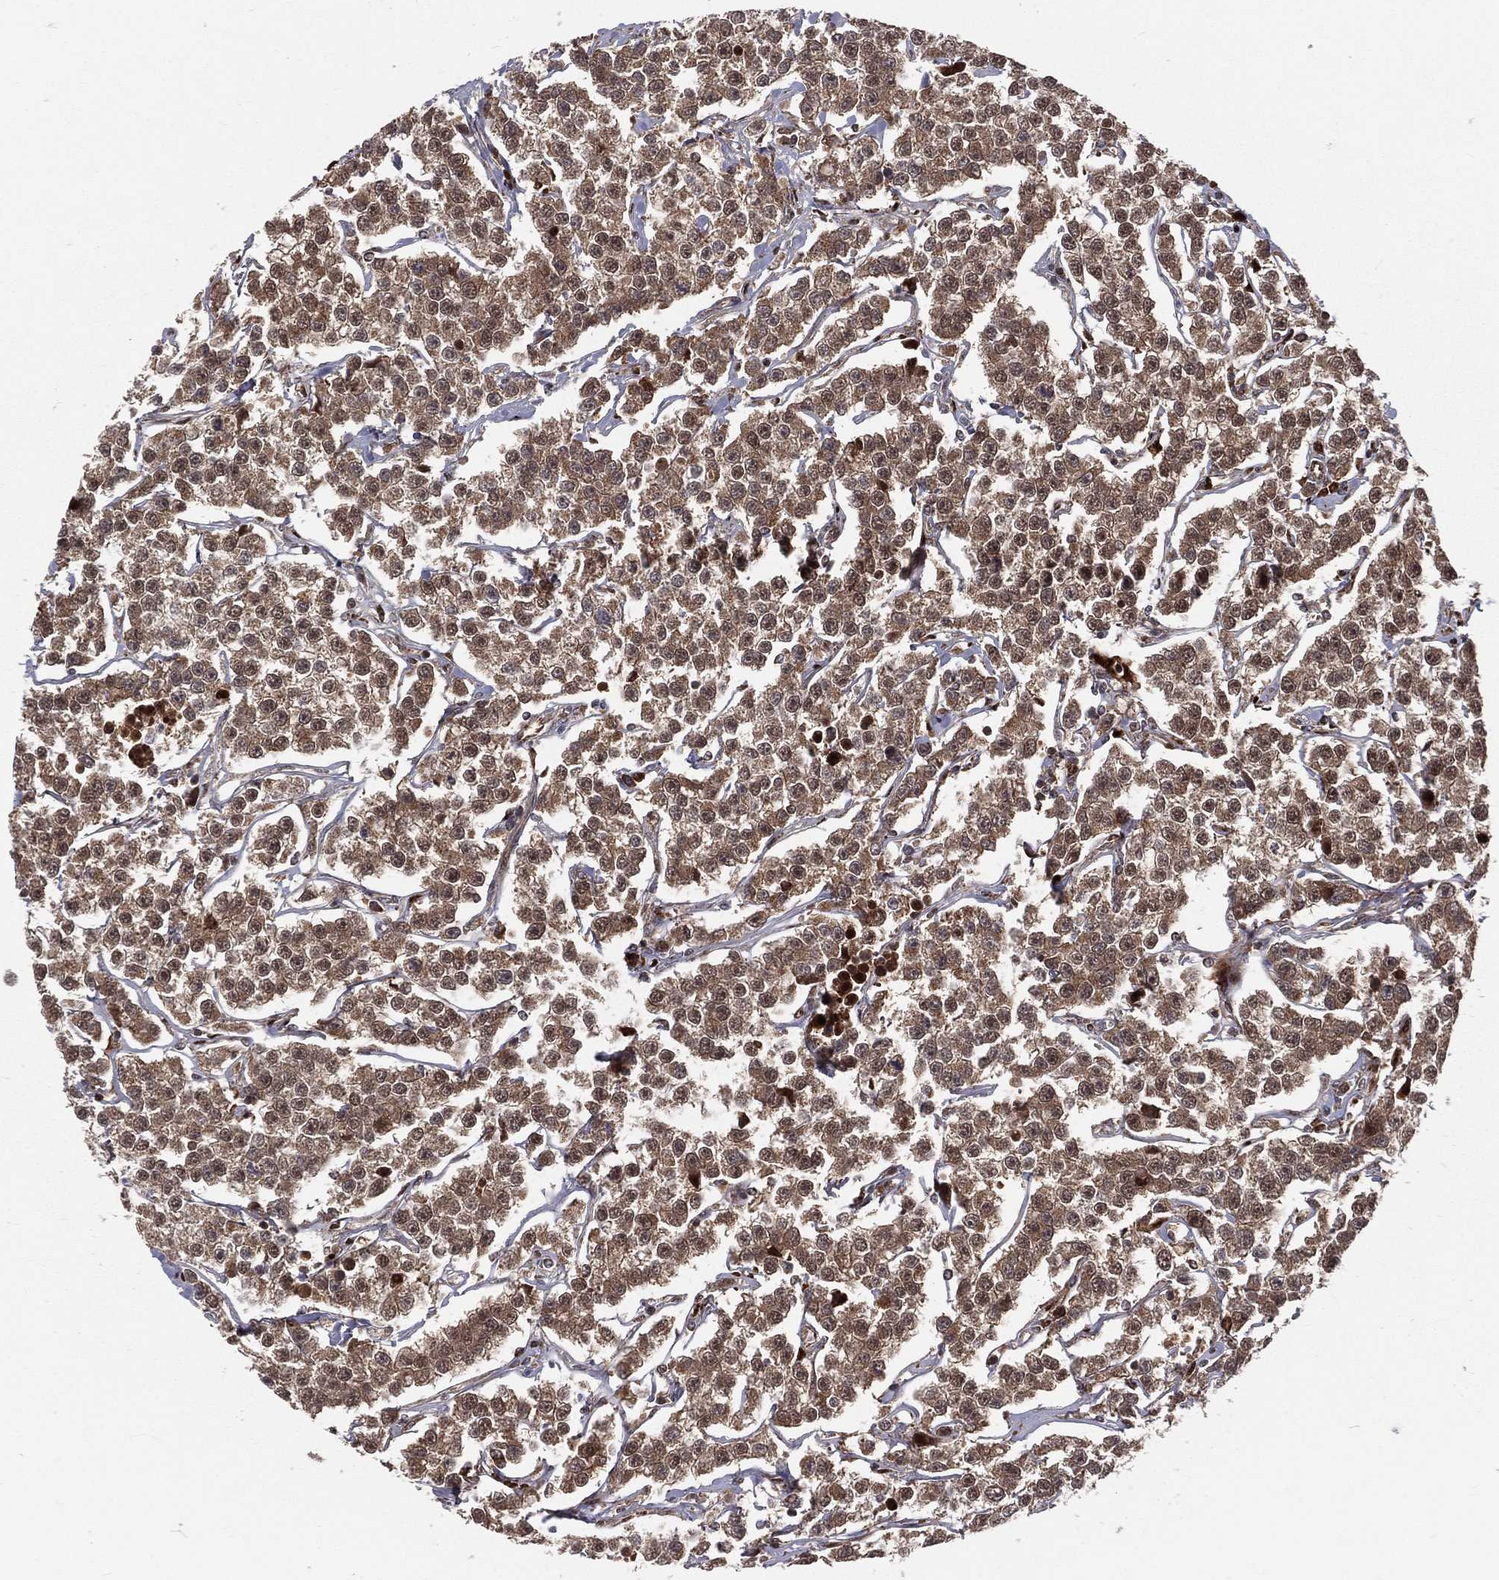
{"staining": {"intensity": "moderate", "quantity": ">75%", "location": "cytoplasmic/membranous,nuclear"}, "tissue": "testis cancer", "cell_type": "Tumor cells", "image_type": "cancer", "snomed": [{"axis": "morphology", "description": "Seminoma, NOS"}, {"axis": "topography", "description": "Testis"}], "caption": "Immunohistochemical staining of human testis cancer displays medium levels of moderate cytoplasmic/membranous and nuclear protein staining in approximately >75% of tumor cells. (DAB (3,3'-diaminobenzidine) = brown stain, brightfield microscopy at high magnification).", "gene": "MDM2", "patient": {"sex": "male", "age": 59}}